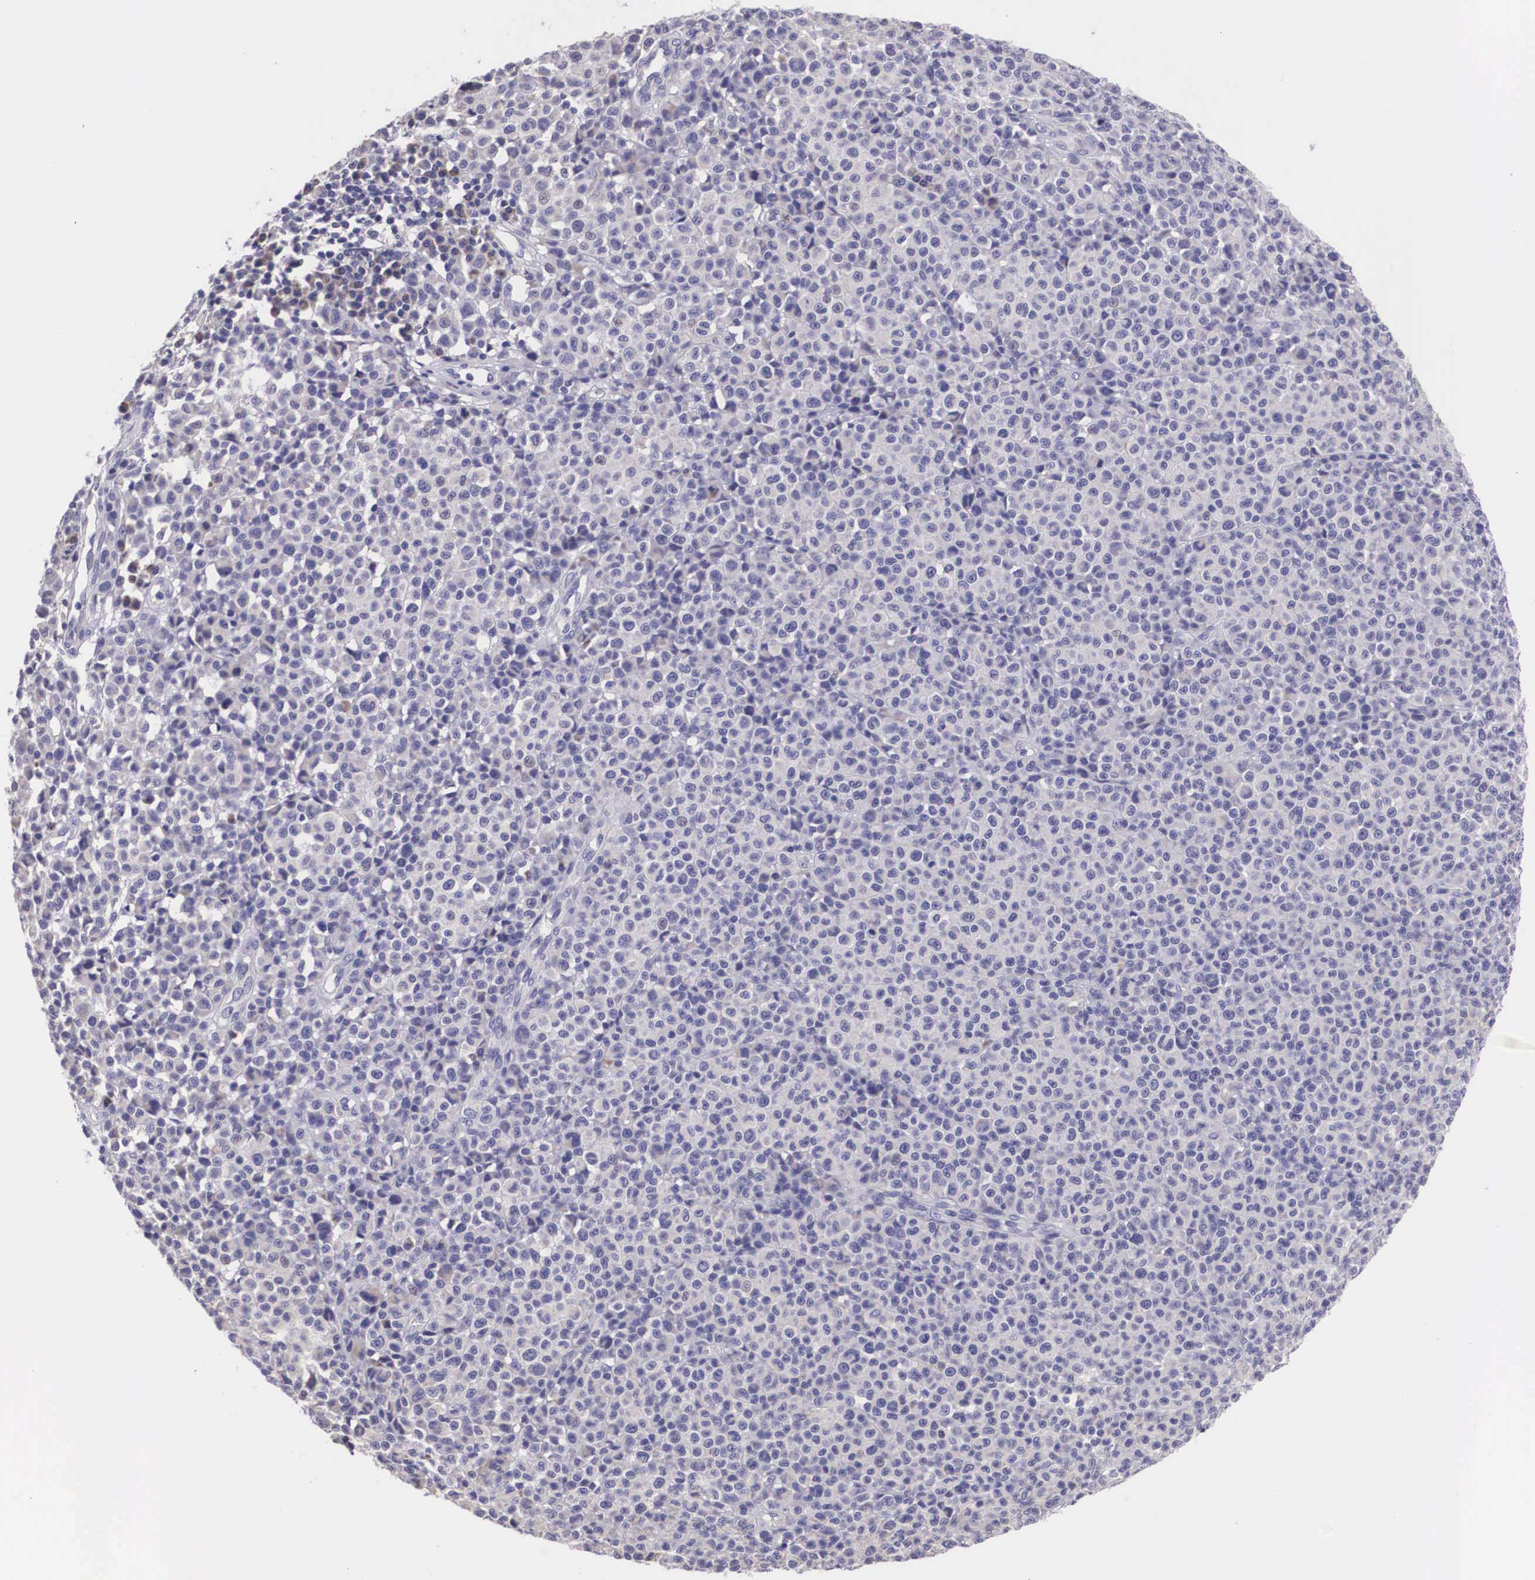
{"staining": {"intensity": "negative", "quantity": "none", "location": "none"}, "tissue": "melanoma", "cell_type": "Tumor cells", "image_type": "cancer", "snomed": [{"axis": "morphology", "description": "Malignant melanoma, Metastatic site"}, {"axis": "topography", "description": "Skin"}], "caption": "Immunohistochemistry (IHC) histopathology image of malignant melanoma (metastatic site) stained for a protein (brown), which reveals no staining in tumor cells.", "gene": "ARG2", "patient": {"sex": "male", "age": 32}}